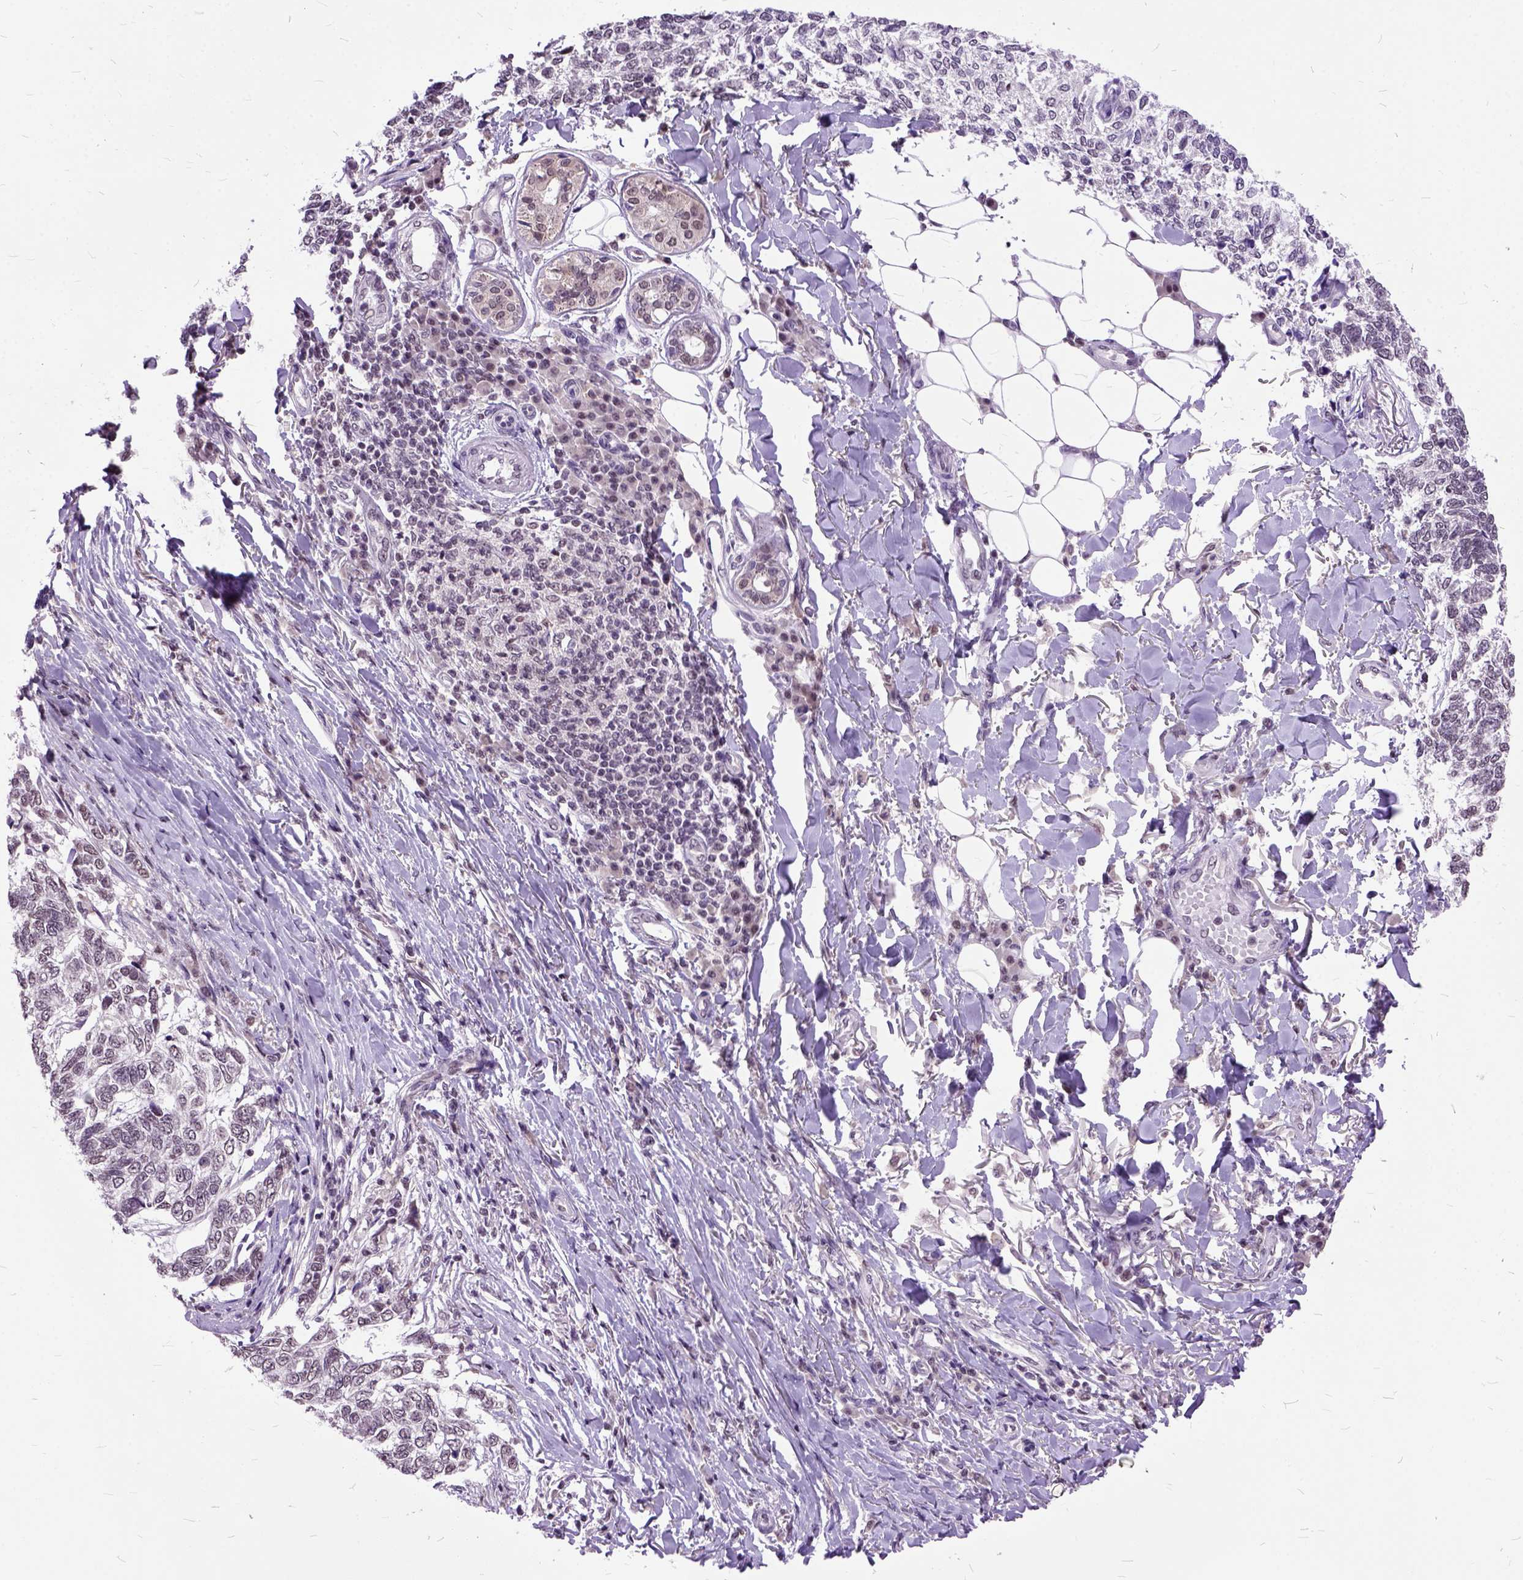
{"staining": {"intensity": "negative", "quantity": "none", "location": "none"}, "tissue": "skin cancer", "cell_type": "Tumor cells", "image_type": "cancer", "snomed": [{"axis": "morphology", "description": "Basal cell carcinoma"}, {"axis": "topography", "description": "Skin"}], "caption": "Tumor cells are negative for brown protein staining in skin basal cell carcinoma.", "gene": "ORC5", "patient": {"sex": "female", "age": 65}}